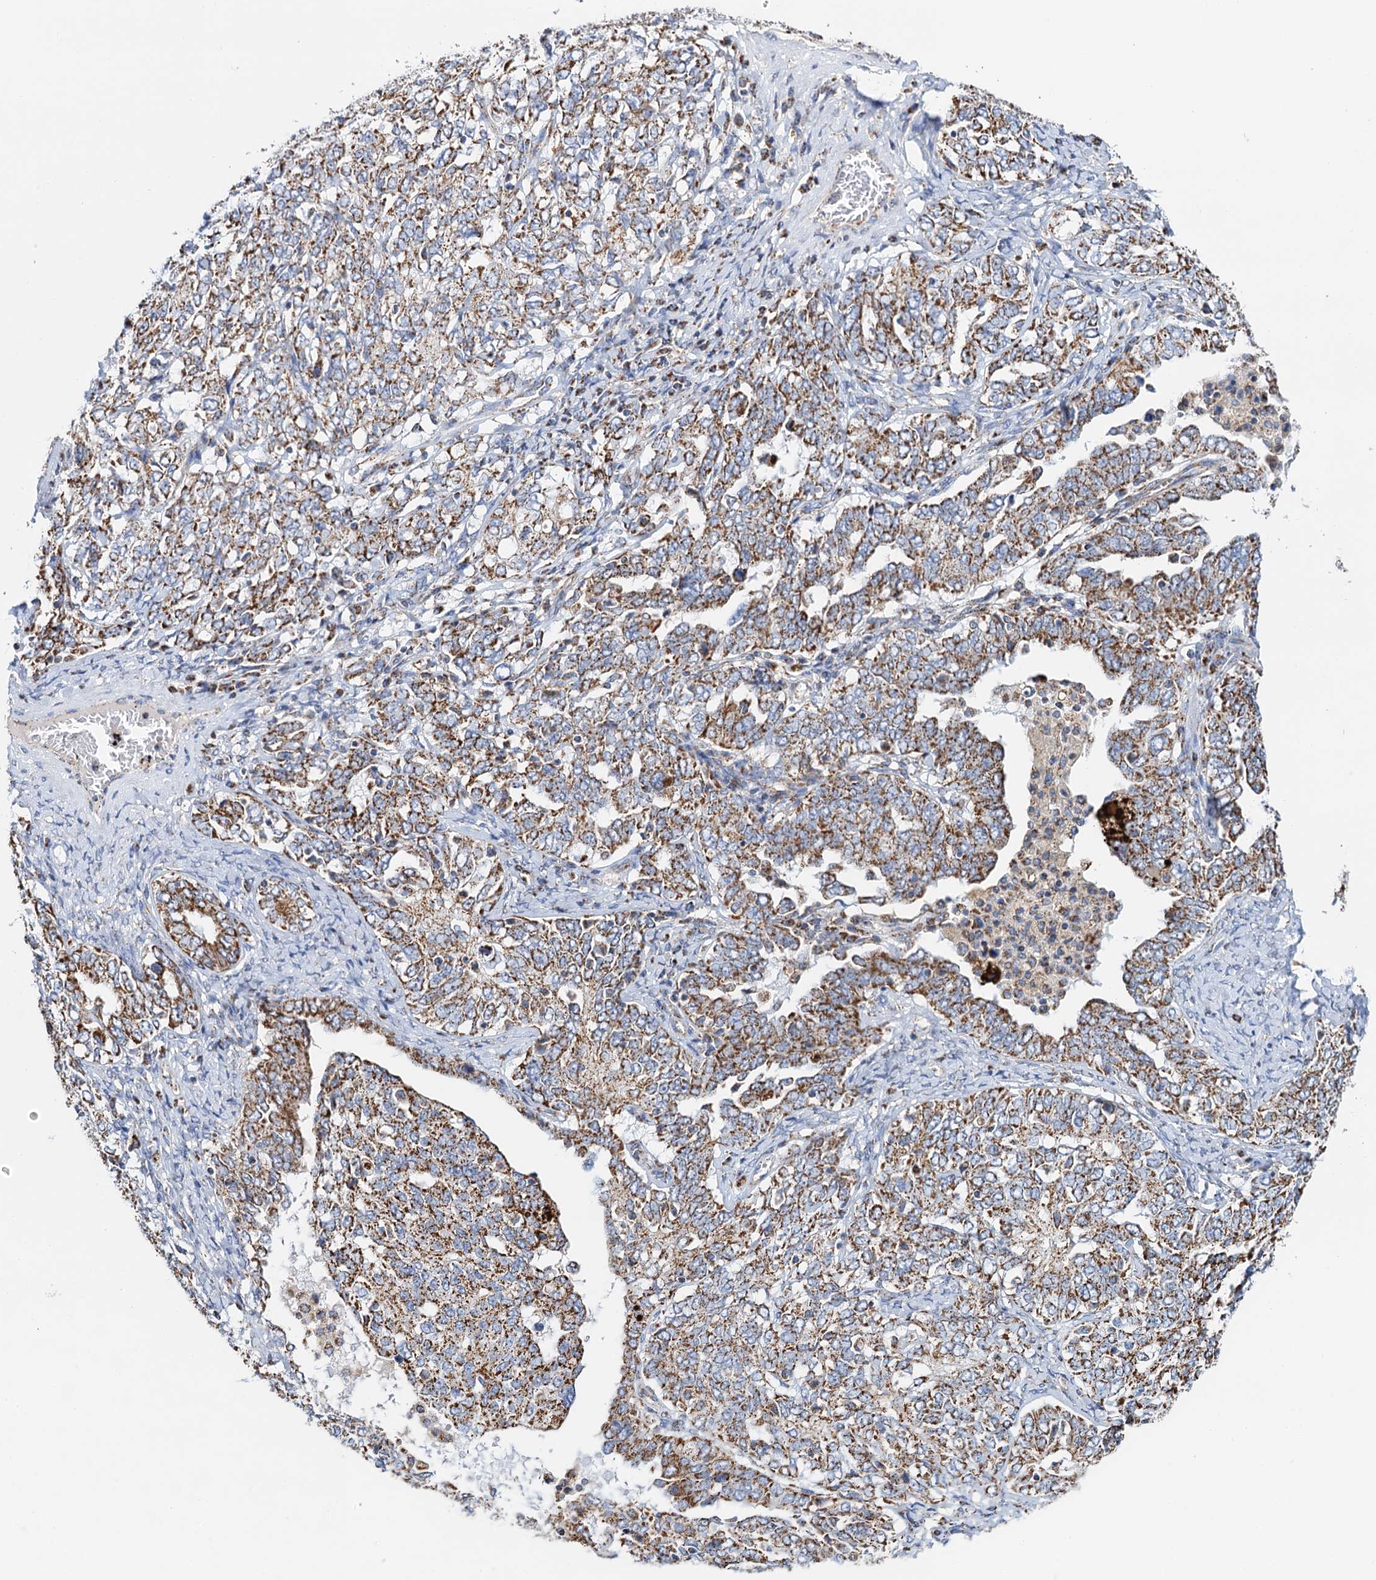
{"staining": {"intensity": "moderate", "quantity": ">75%", "location": "cytoplasmic/membranous"}, "tissue": "ovarian cancer", "cell_type": "Tumor cells", "image_type": "cancer", "snomed": [{"axis": "morphology", "description": "Carcinoma, endometroid"}, {"axis": "topography", "description": "Ovary"}], "caption": "Protein staining of ovarian cancer tissue displays moderate cytoplasmic/membranous positivity in about >75% of tumor cells. (brown staining indicates protein expression, while blue staining denotes nuclei).", "gene": "C2CD3", "patient": {"sex": "female", "age": 62}}